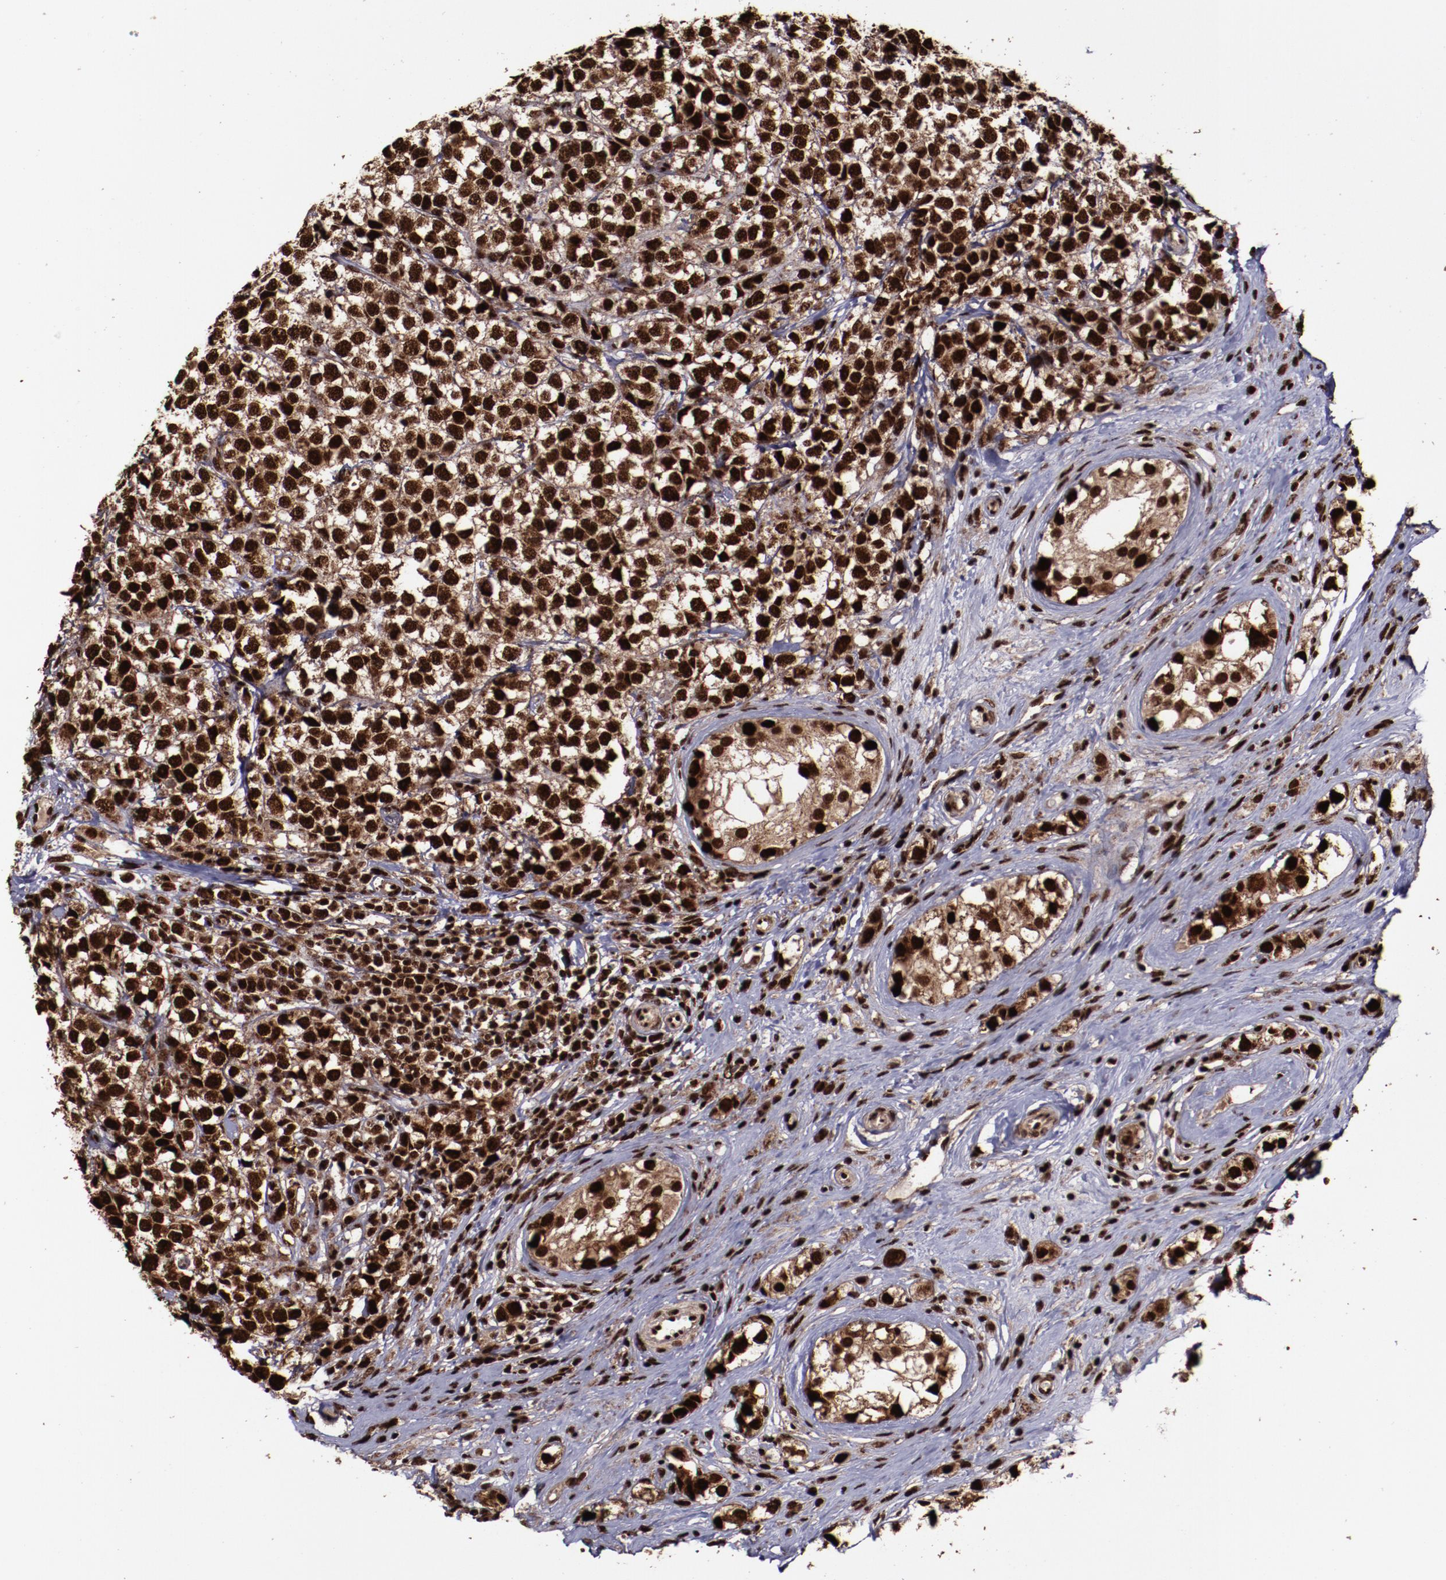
{"staining": {"intensity": "strong", "quantity": ">75%", "location": "cytoplasmic/membranous,nuclear"}, "tissue": "testis cancer", "cell_type": "Tumor cells", "image_type": "cancer", "snomed": [{"axis": "morphology", "description": "Seminoma, NOS"}, {"axis": "topography", "description": "Testis"}], "caption": "A high-resolution histopathology image shows immunohistochemistry staining of testis cancer (seminoma), which displays strong cytoplasmic/membranous and nuclear positivity in approximately >75% of tumor cells.", "gene": "SNW1", "patient": {"sex": "male", "age": 25}}